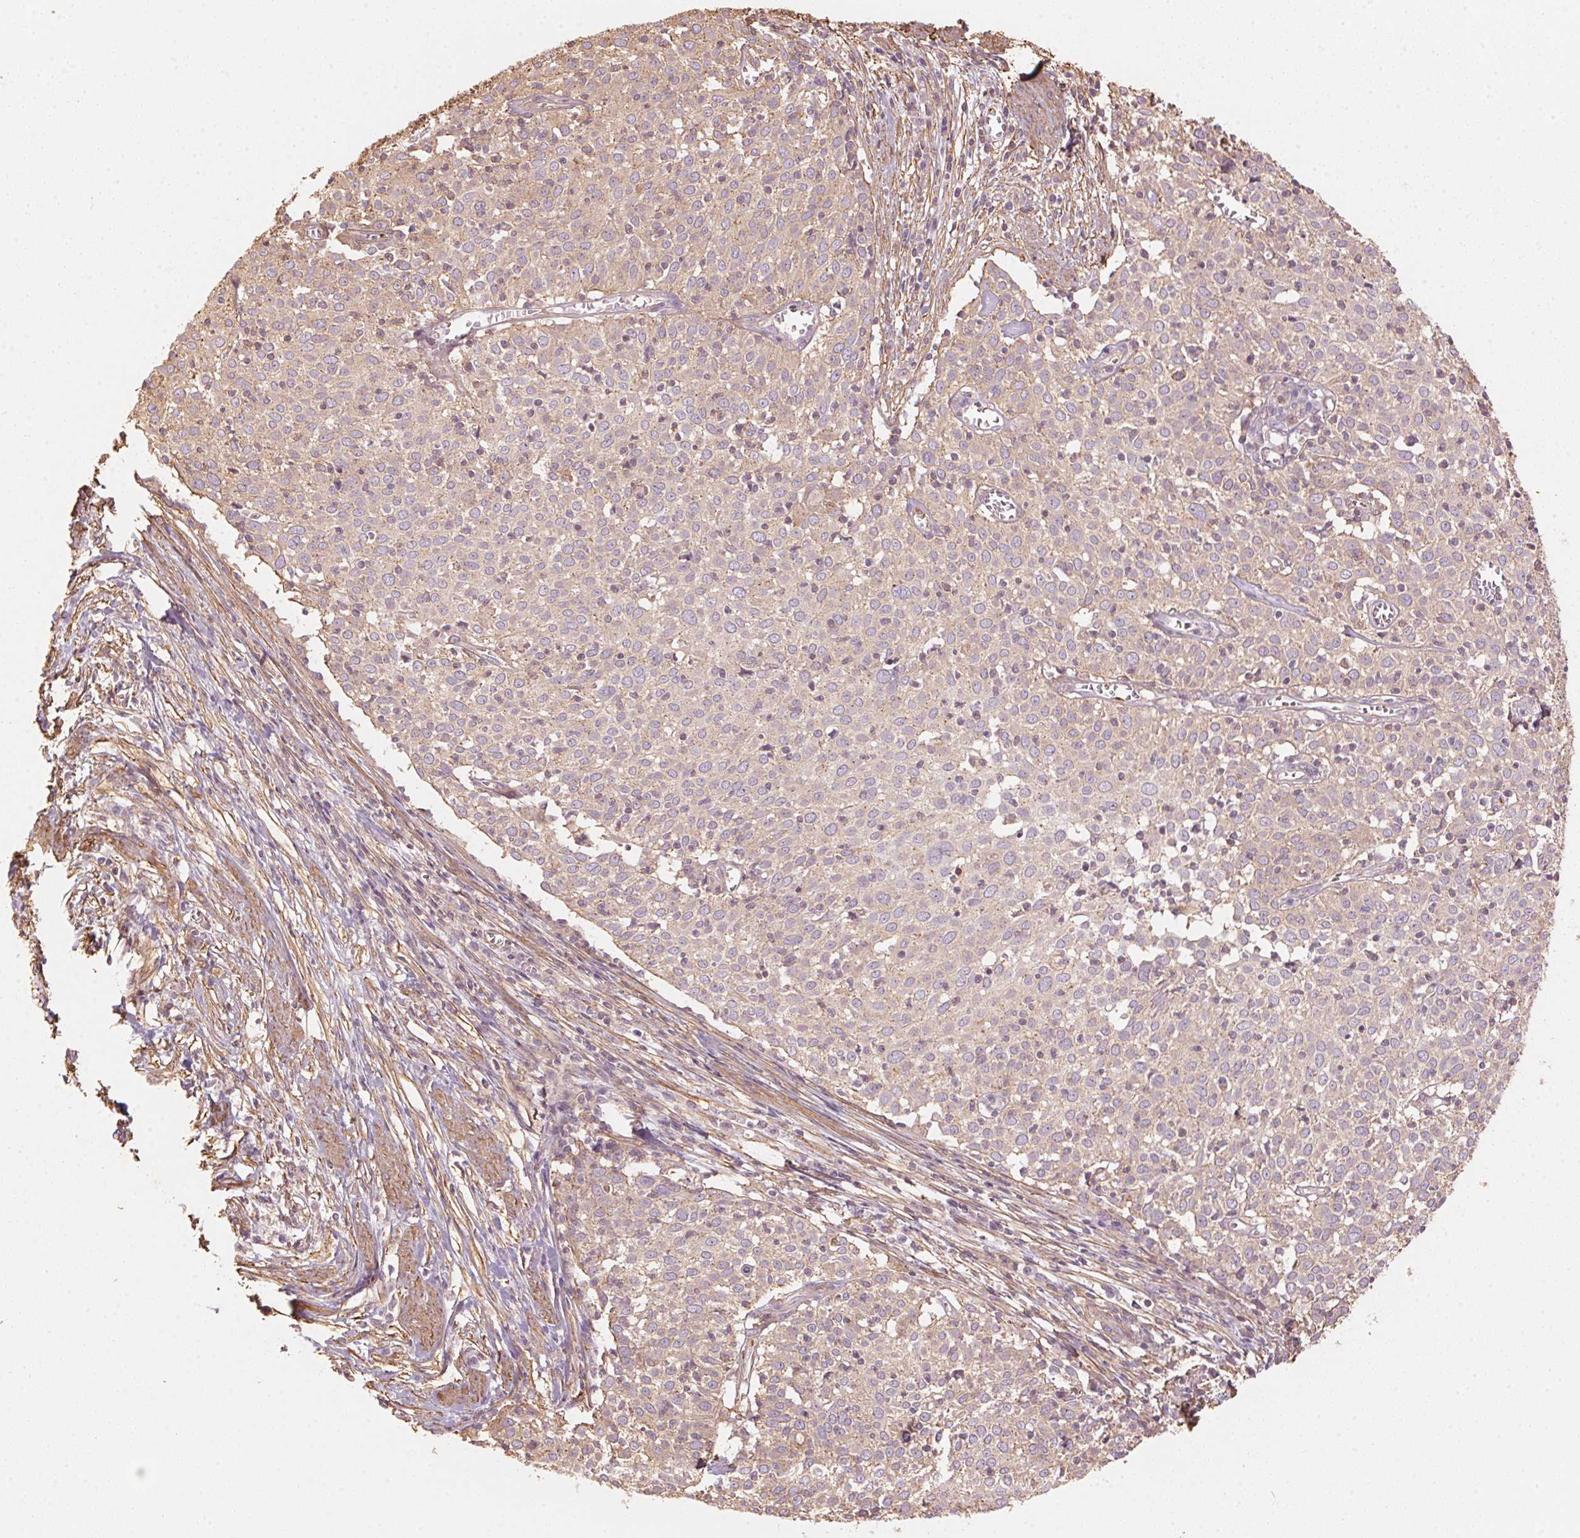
{"staining": {"intensity": "weak", "quantity": ">75%", "location": "cytoplasmic/membranous"}, "tissue": "cervical cancer", "cell_type": "Tumor cells", "image_type": "cancer", "snomed": [{"axis": "morphology", "description": "Squamous cell carcinoma, NOS"}, {"axis": "topography", "description": "Cervix"}], "caption": "An IHC image of tumor tissue is shown. Protein staining in brown labels weak cytoplasmic/membranous positivity in cervical squamous cell carcinoma within tumor cells.", "gene": "QDPR", "patient": {"sex": "female", "age": 39}}